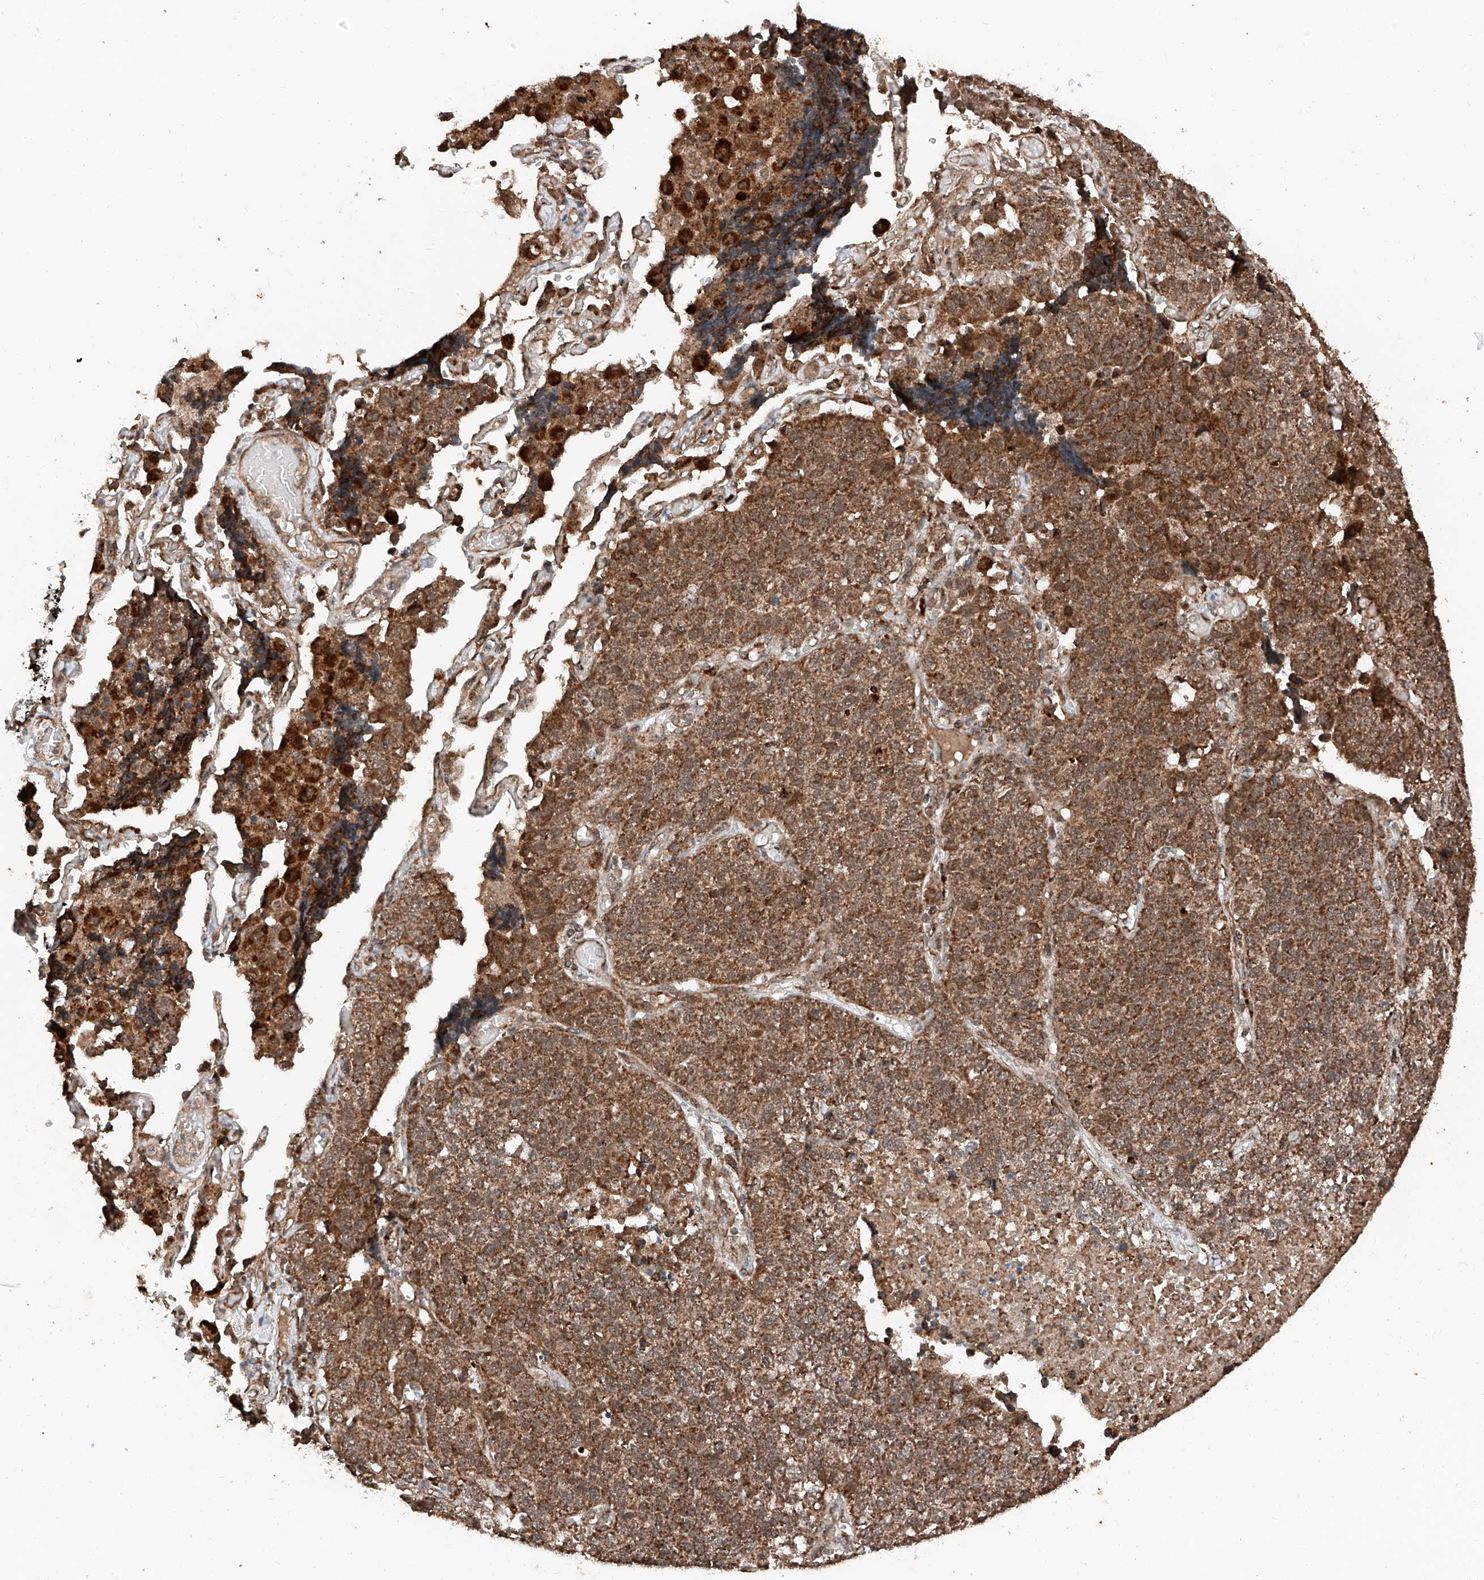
{"staining": {"intensity": "moderate", "quantity": ">75%", "location": "cytoplasmic/membranous"}, "tissue": "lung cancer", "cell_type": "Tumor cells", "image_type": "cancer", "snomed": [{"axis": "morphology", "description": "Adenocarcinoma, NOS"}, {"axis": "topography", "description": "Lung"}], "caption": "A micrograph of lung cancer stained for a protein exhibits moderate cytoplasmic/membranous brown staining in tumor cells. Nuclei are stained in blue.", "gene": "ZSCAN29", "patient": {"sex": "male", "age": 49}}